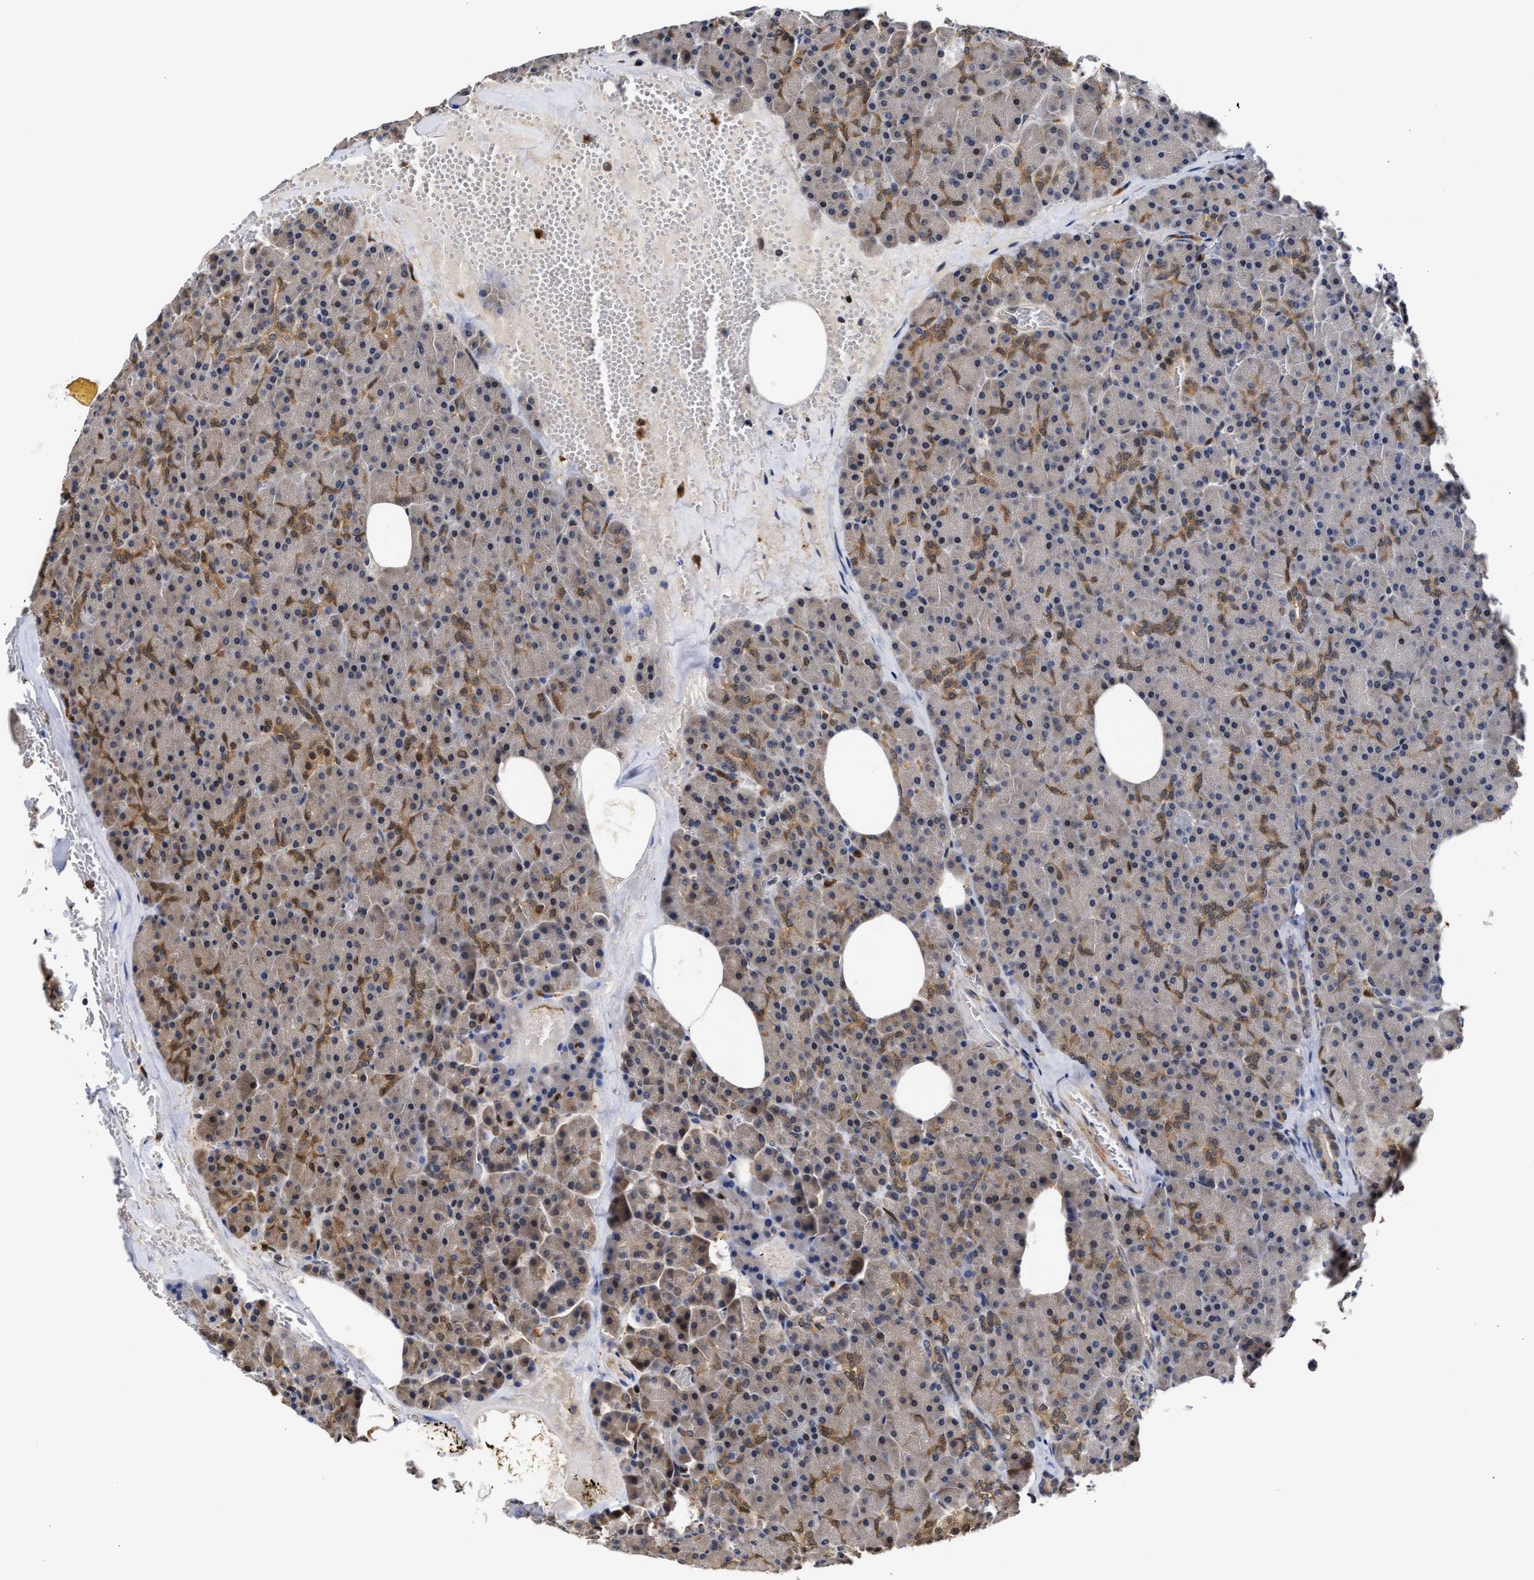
{"staining": {"intensity": "moderate", "quantity": "<25%", "location": "cytoplasmic/membranous"}, "tissue": "pancreas", "cell_type": "Exocrine glandular cells", "image_type": "normal", "snomed": [{"axis": "morphology", "description": "Normal tissue, NOS"}, {"axis": "topography", "description": "Pancreas"}], "caption": "Pancreas stained for a protein (brown) reveals moderate cytoplasmic/membranous positive staining in about <25% of exocrine glandular cells.", "gene": "KLHDC1", "patient": {"sex": "female", "age": 35}}